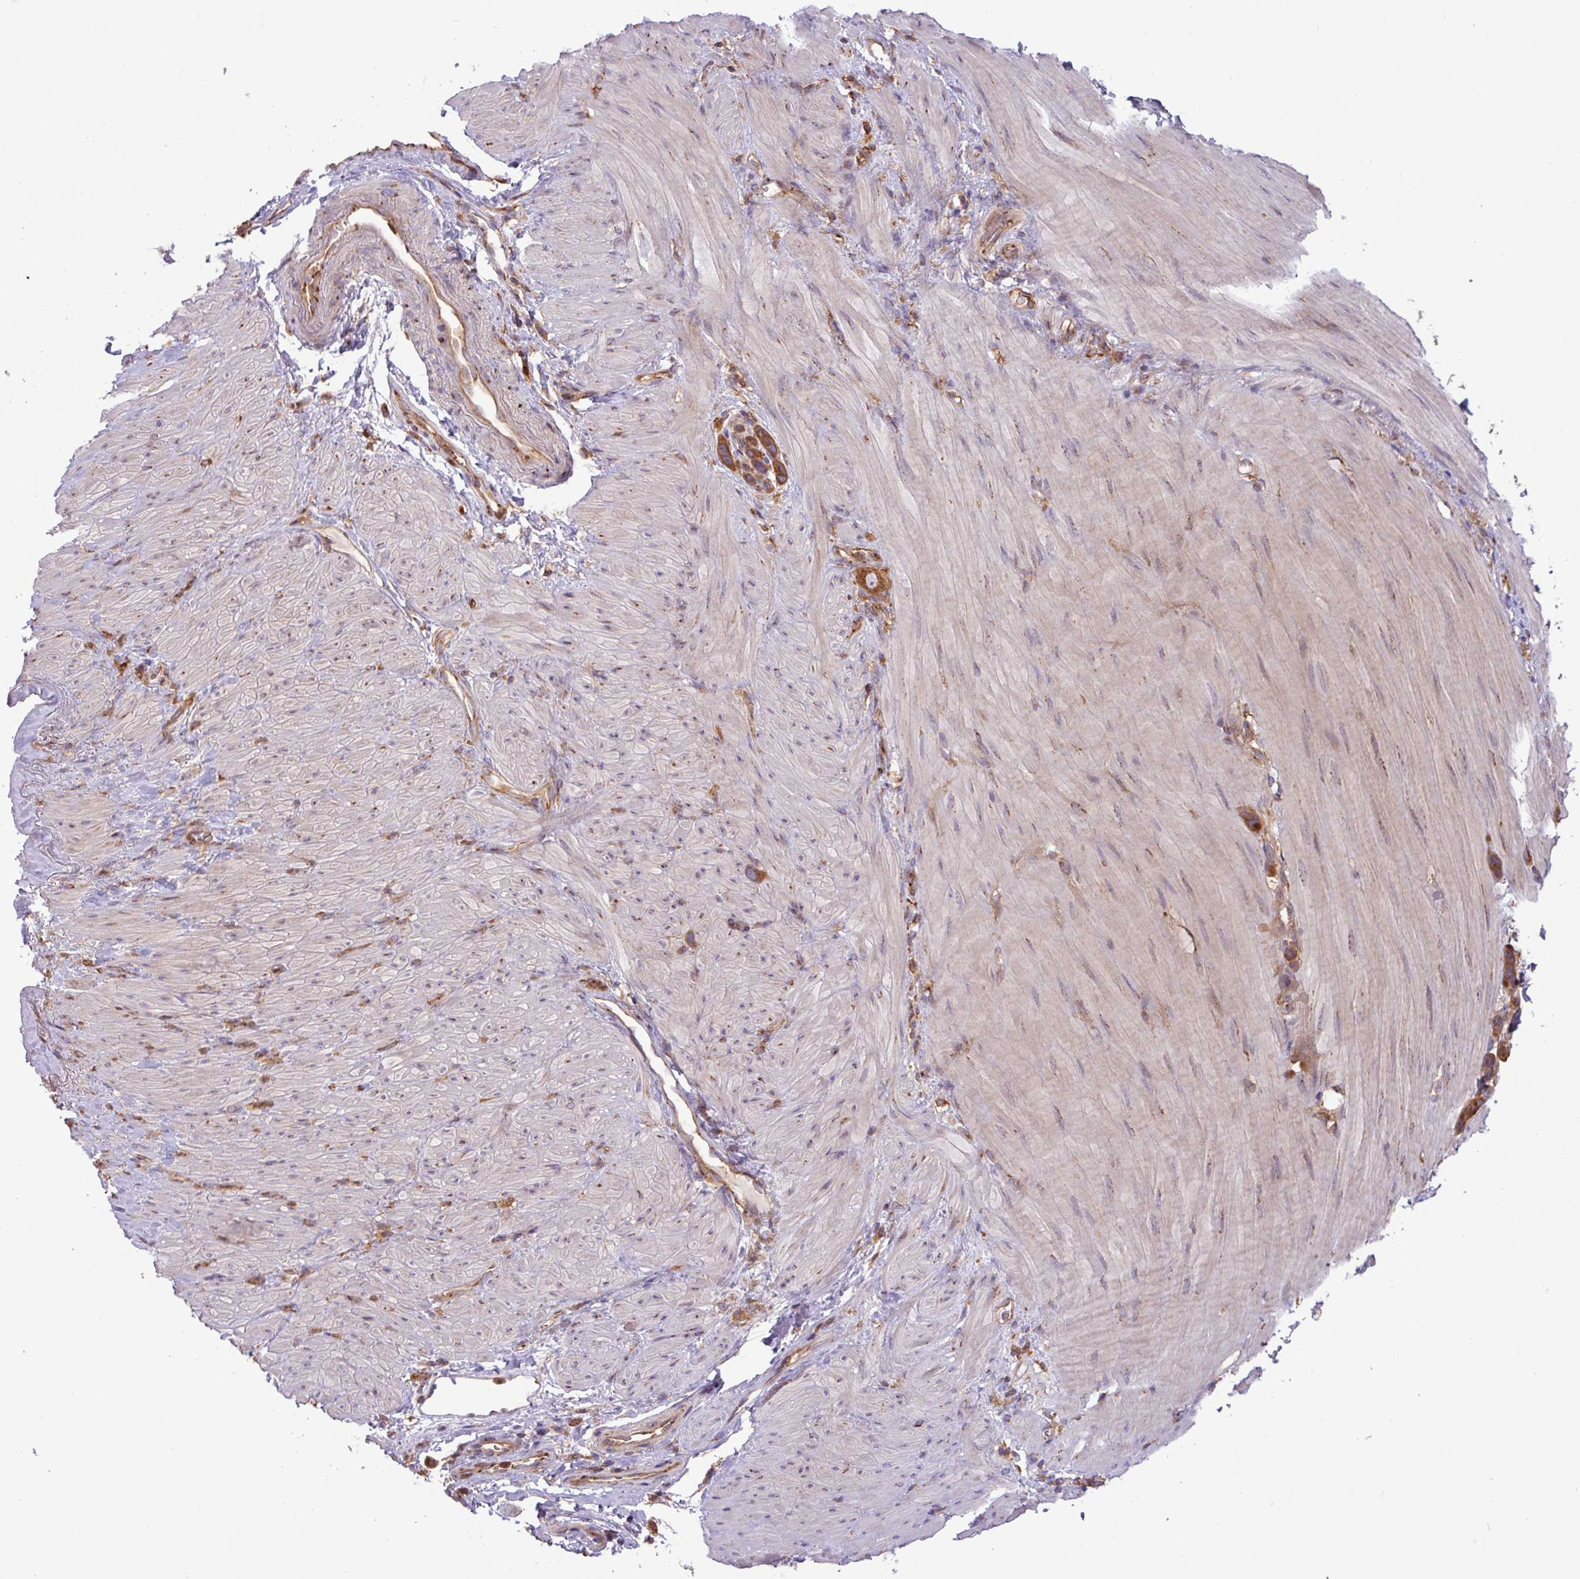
{"staining": {"intensity": "strong", "quantity": ">75%", "location": "cytoplasmic/membranous"}, "tissue": "stomach cancer", "cell_type": "Tumor cells", "image_type": "cancer", "snomed": [{"axis": "morphology", "description": "Adenocarcinoma, NOS"}, {"axis": "topography", "description": "Stomach"}], "caption": "Immunohistochemical staining of human stomach adenocarcinoma shows high levels of strong cytoplasmic/membranous protein expression in about >75% of tumor cells. The protein of interest is stained brown, and the nuclei are stained in blue (DAB IHC with brightfield microscopy, high magnification).", "gene": "RAB19", "patient": {"sex": "female", "age": 65}}